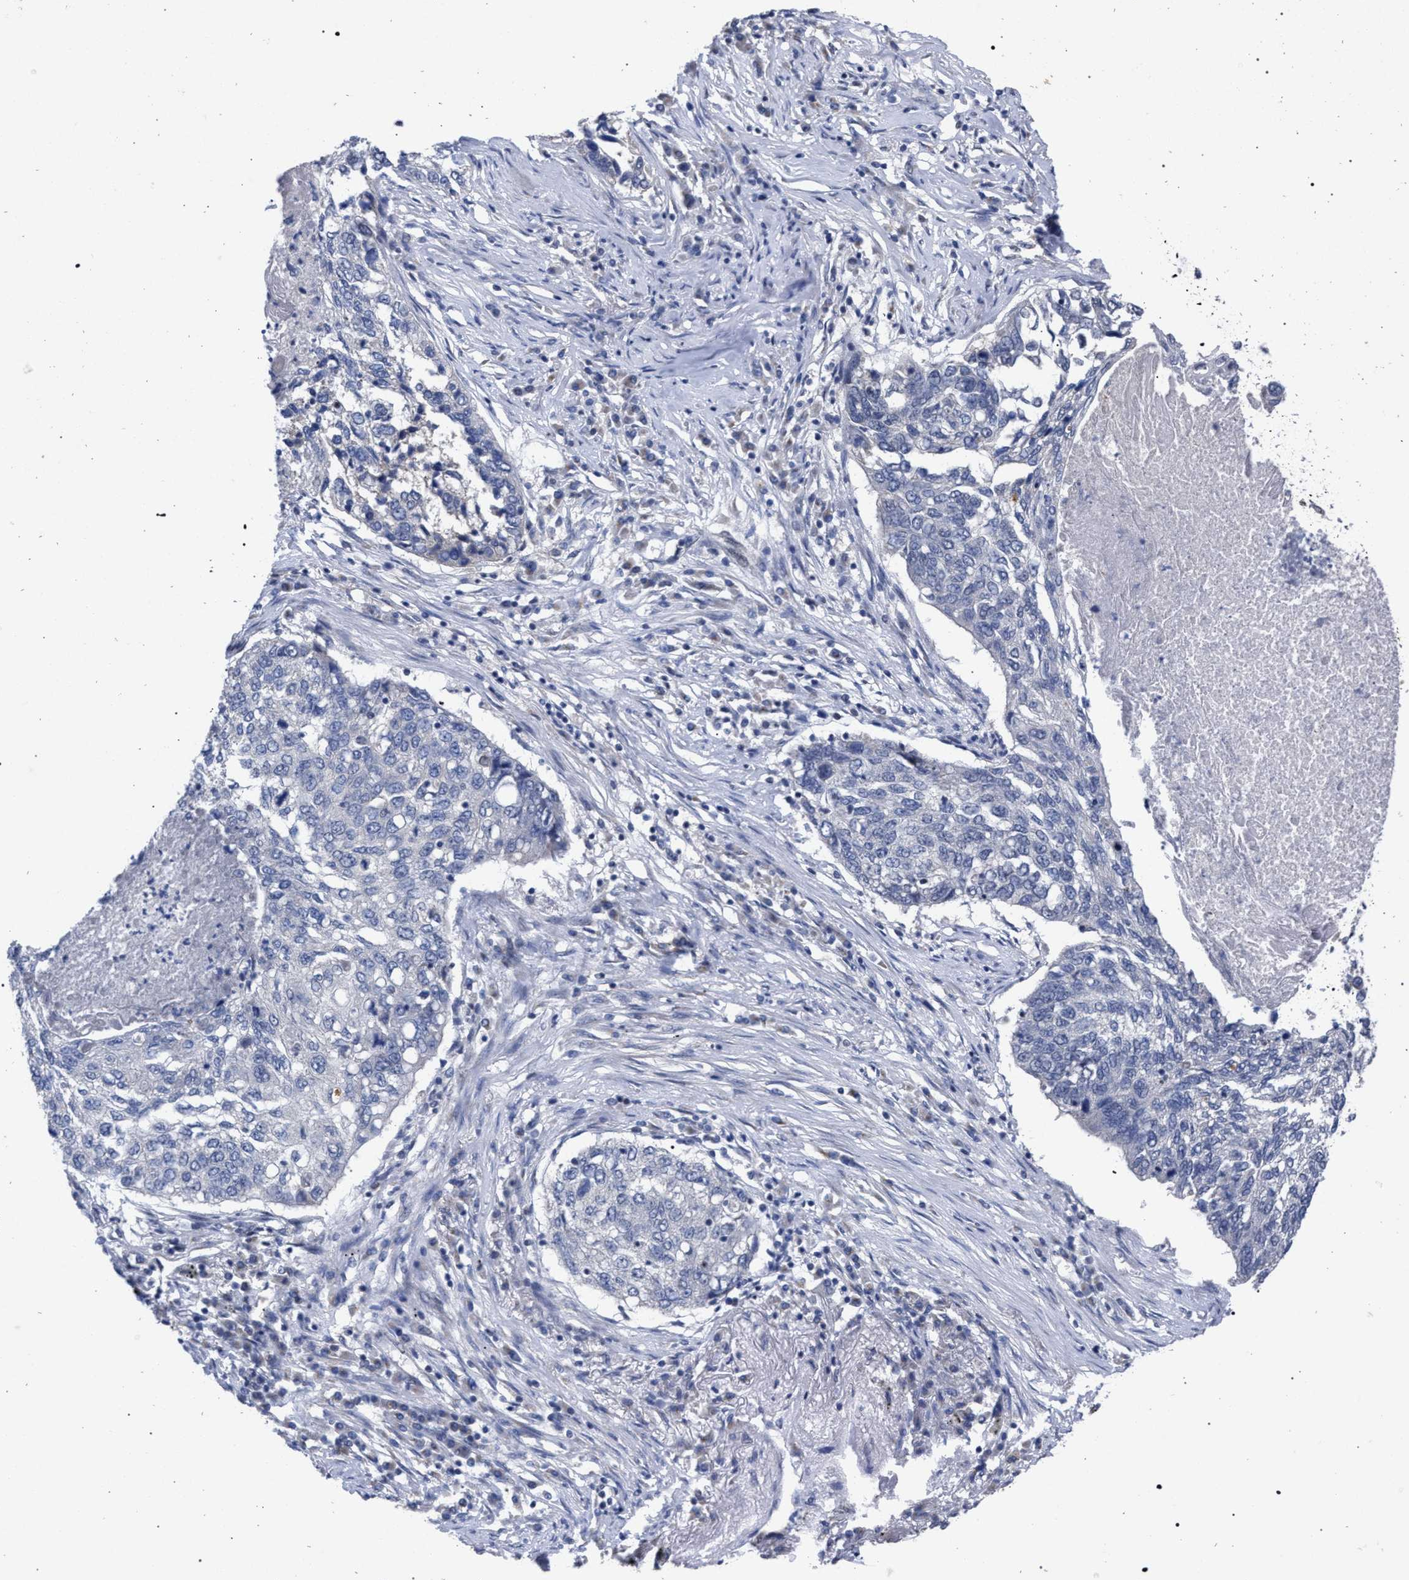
{"staining": {"intensity": "negative", "quantity": "none", "location": "none"}, "tissue": "lung cancer", "cell_type": "Tumor cells", "image_type": "cancer", "snomed": [{"axis": "morphology", "description": "Squamous cell carcinoma, NOS"}, {"axis": "topography", "description": "Lung"}], "caption": "A micrograph of human lung cancer (squamous cell carcinoma) is negative for staining in tumor cells.", "gene": "GOLGA2", "patient": {"sex": "female", "age": 63}}